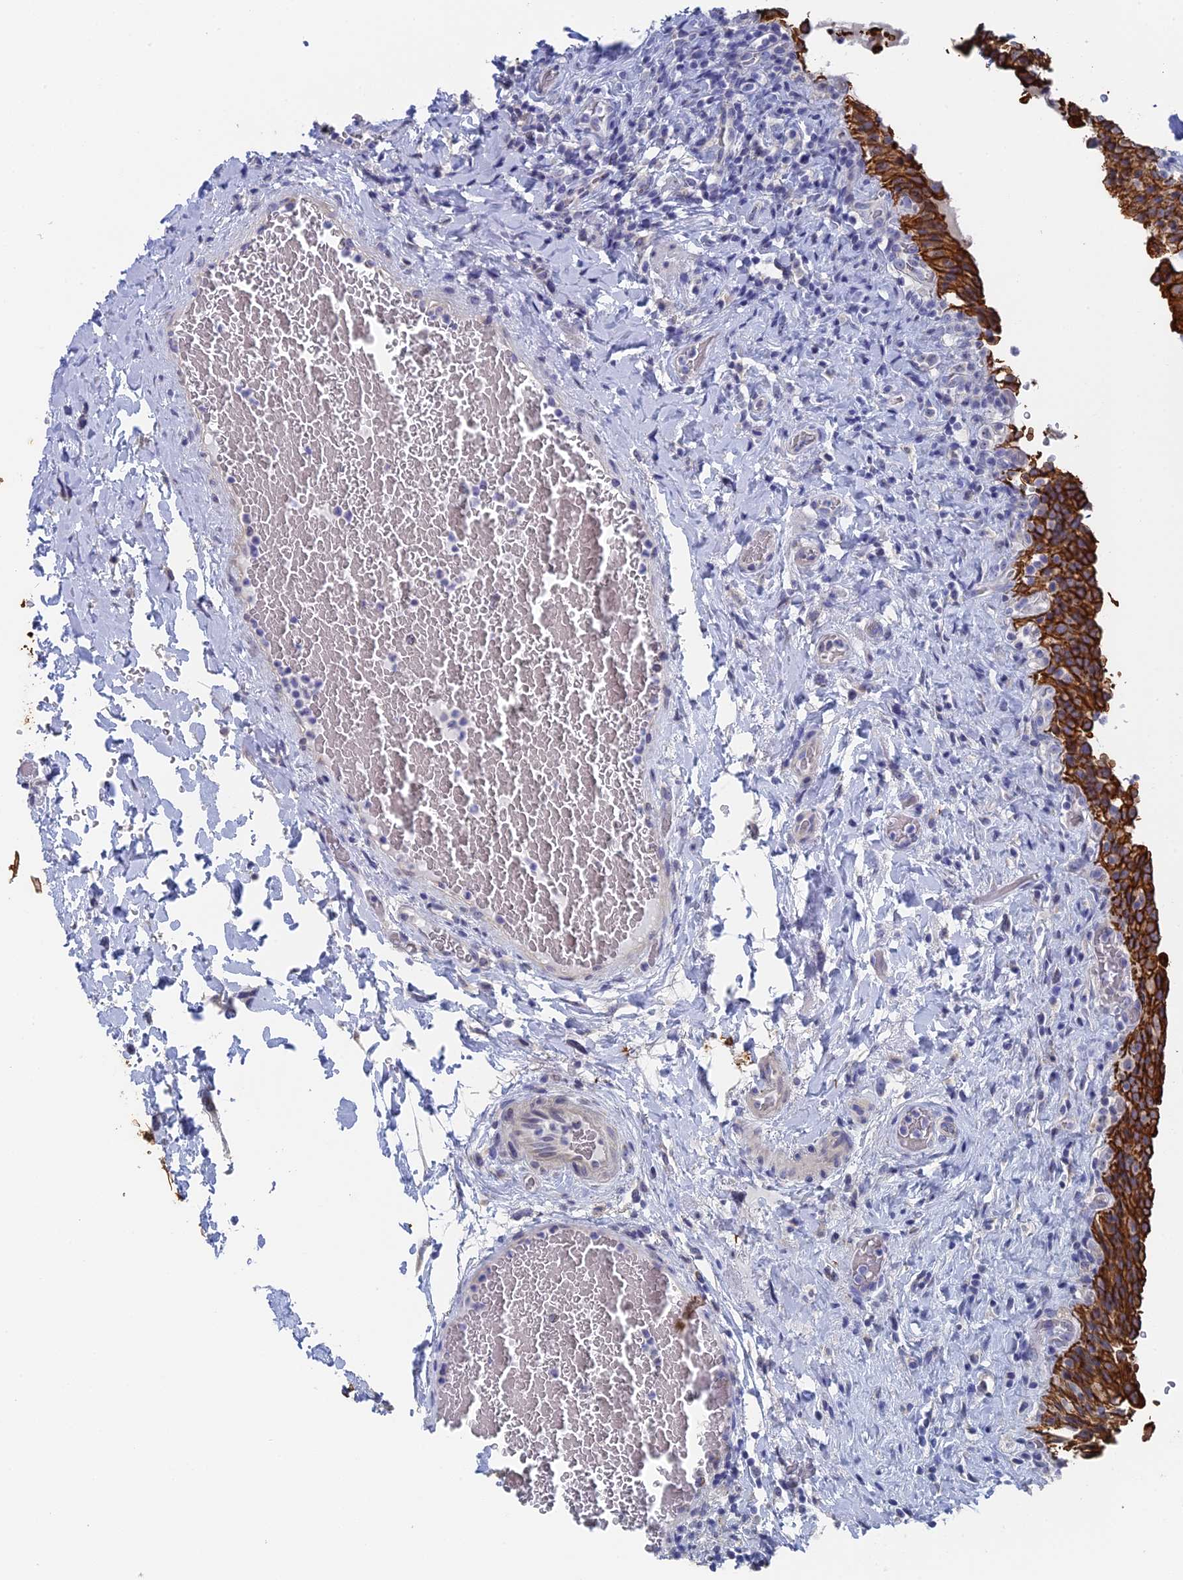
{"staining": {"intensity": "strong", "quantity": ">75%", "location": "cytoplasmic/membranous"}, "tissue": "urinary bladder", "cell_type": "Urothelial cells", "image_type": "normal", "snomed": [{"axis": "morphology", "description": "Normal tissue, NOS"}, {"axis": "morphology", "description": "Inflammation, NOS"}, {"axis": "topography", "description": "Urinary bladder"}], "caption": "High-magnification brightfield microscopy of benign urinary bladder stained with DAB (brown) and counterstained with hematoxylin (blue). urothelial cells exhibit strong cytoplasmic/membranous expression is identified in about>75% of cells. (Stains: DAB (3,3'-diaminobenzidine) in brown, nuclei in blue, Microscopy: brightfield microscopy at high magnification).", "gene": "SRFBP1", "patient": {"sex": "male", "age": 64}}